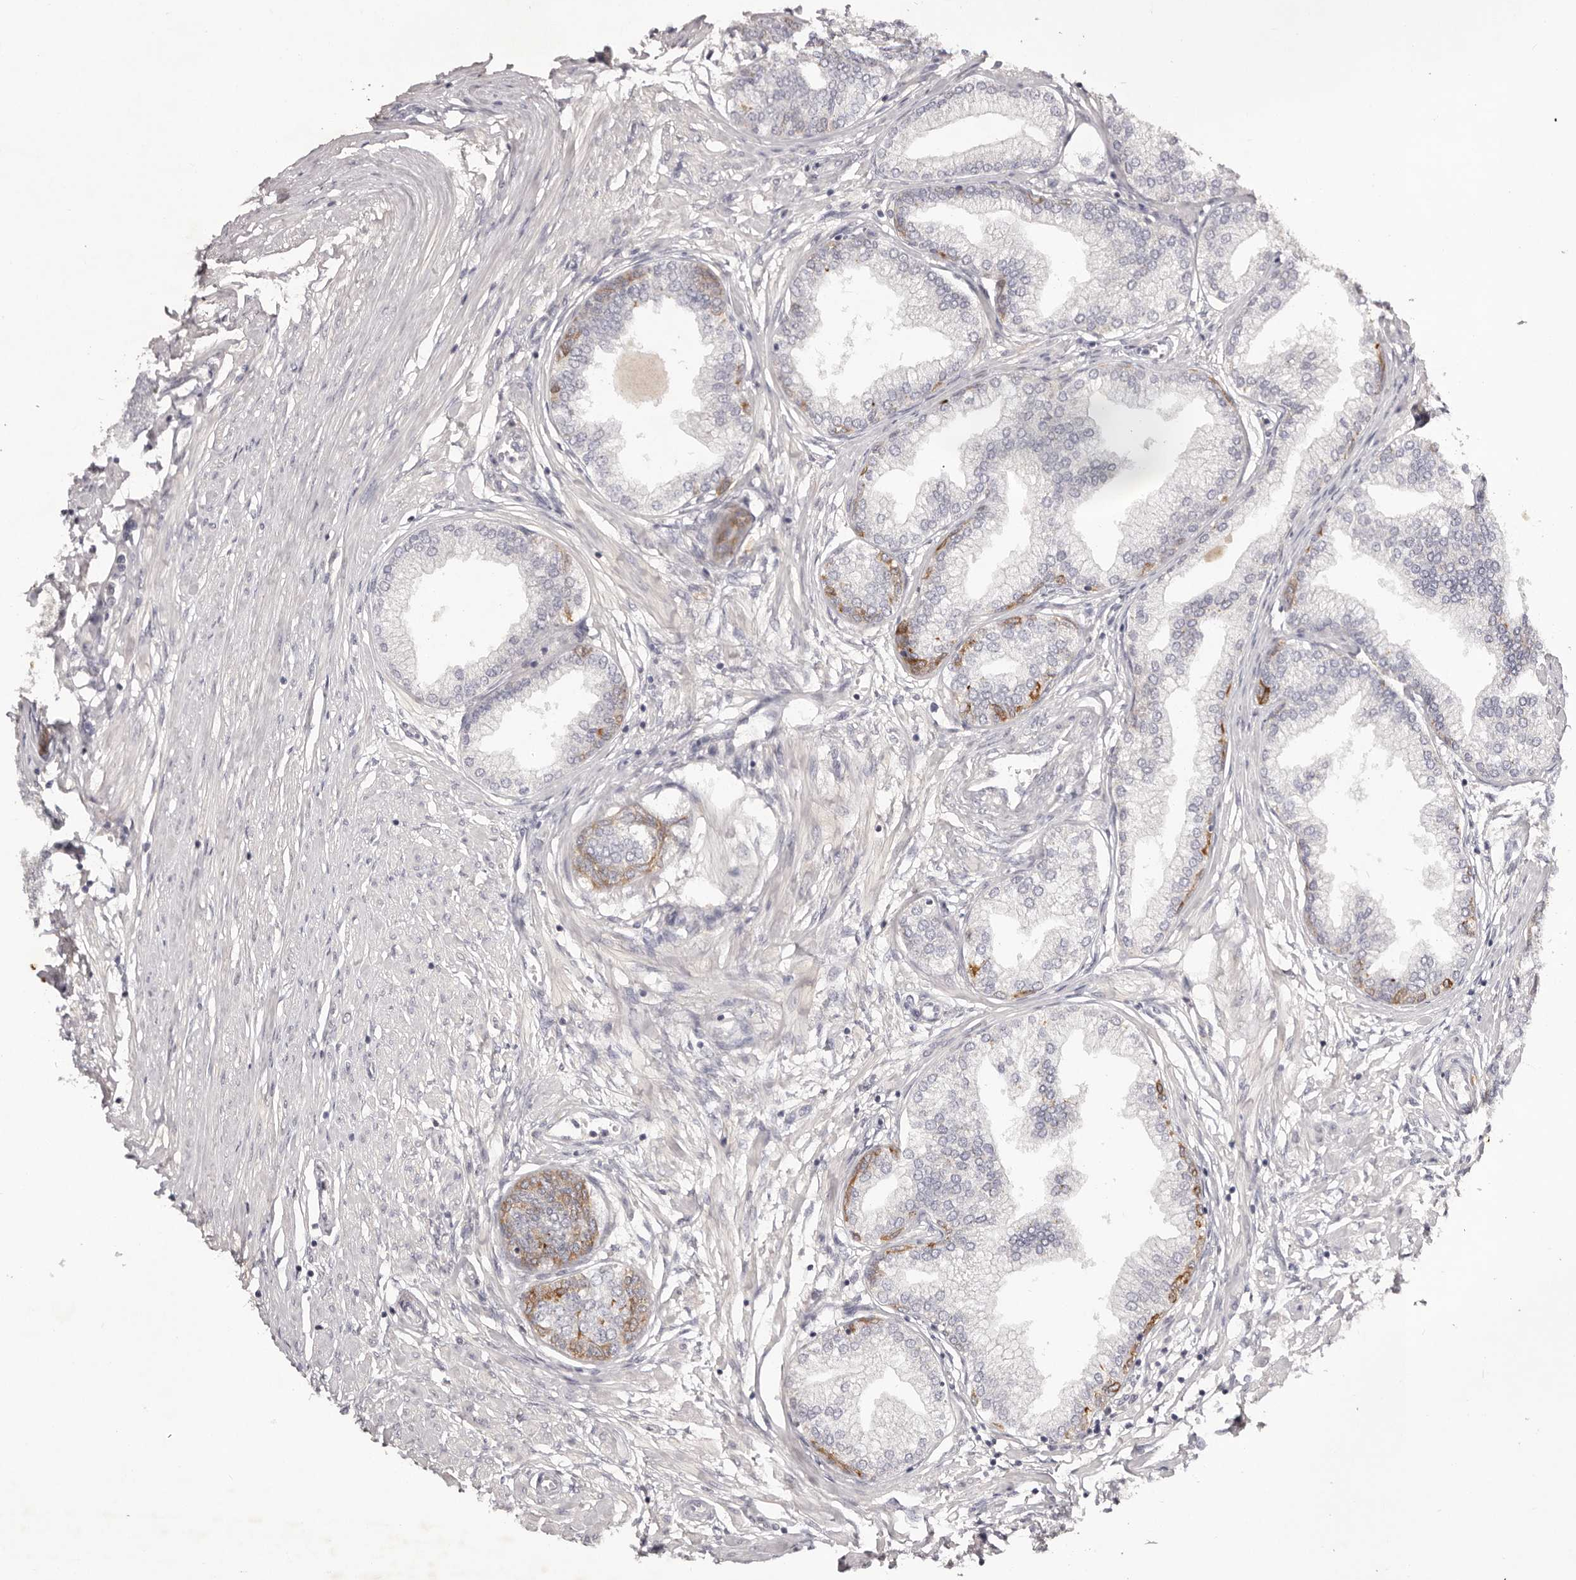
{"staining": {"intensity": "strong", "quantity": "<25%", "location": "cytoplasmic/membranous"}, "tissue": "prostate", "cell_type": "Glandular cells", "image_type": "normal", "snomed": [{"axis": "morphology", "description": "Normal tissue, NOS"}, {"axis": "morphology", "description": "Urothelial carcinoma, Low grade"}, {"axis": "topography", "description": "Urinary bladder"}, {"axis": "topography", "description": "Prostate"}], "caption": "The histopathology image shows staining of normal prostate, revealing strong cytoplasmic/membranous protein expression (brown color) within glandular cells. (Stains: DAB (3,3'-diaminobenzidine) in brown, nuclei in blue, Microscopy: brightfield microscopy at high magnification).", "gene": "SCUBE2", "patient": {"sex": "male", "age": 60}}